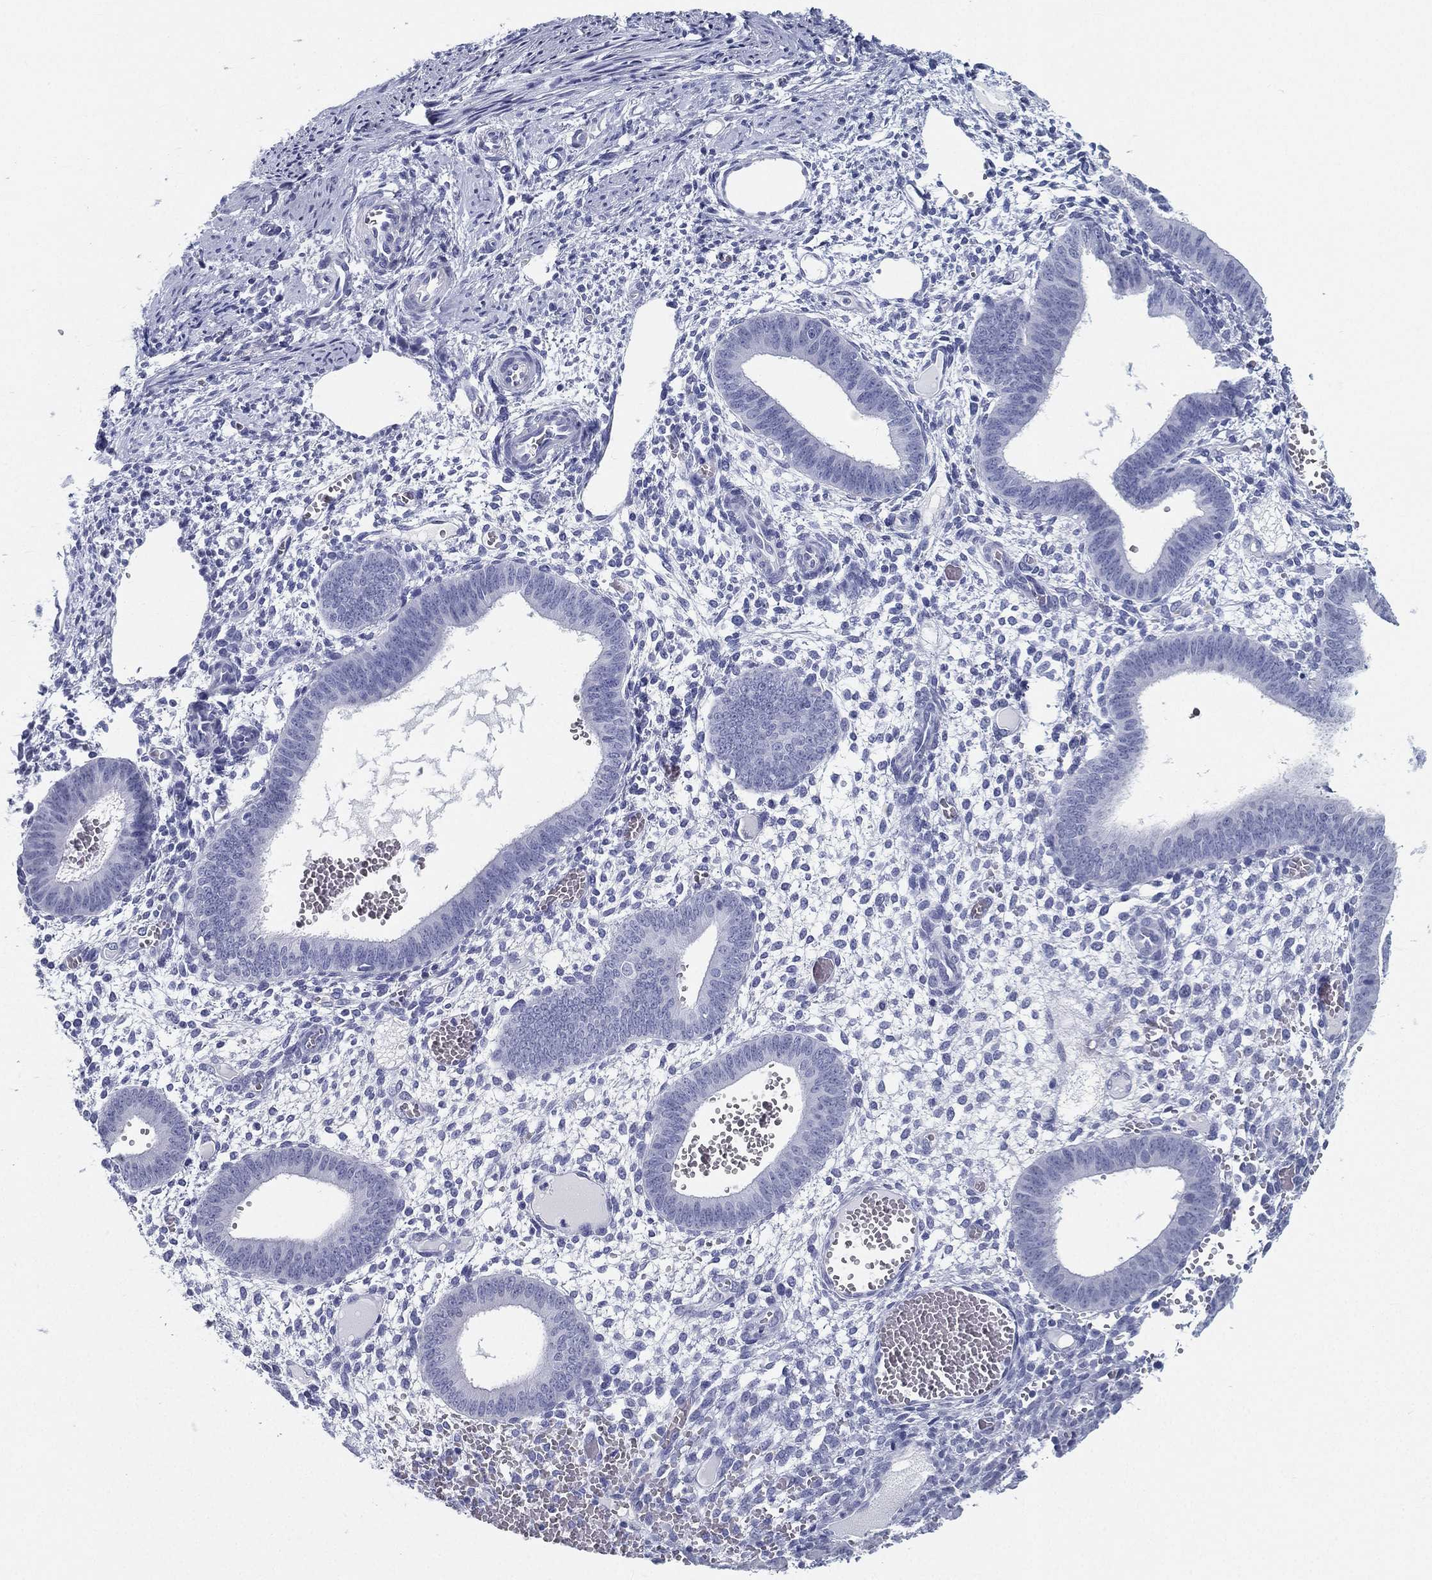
{"staining": {"intensity": "negative", "quantity": "none", "location": "none"}, "tissue": "endometrium", "cell_type": "Cells in endometrial stroma", "image_type": "normal", "snomed": [{"axis": "morphology", "description": "Normal tissue, NOS"}, {"axis": "topography", "description": "Endometrium"}], "caption": "Immunohistochemical staining of normal human endometrium displays no significant positivity in cells in endometrial stroma. Nuclei are stained in blue.", "gene": "ATP1B2", "patient": {"sex": "female", "age": 42}}